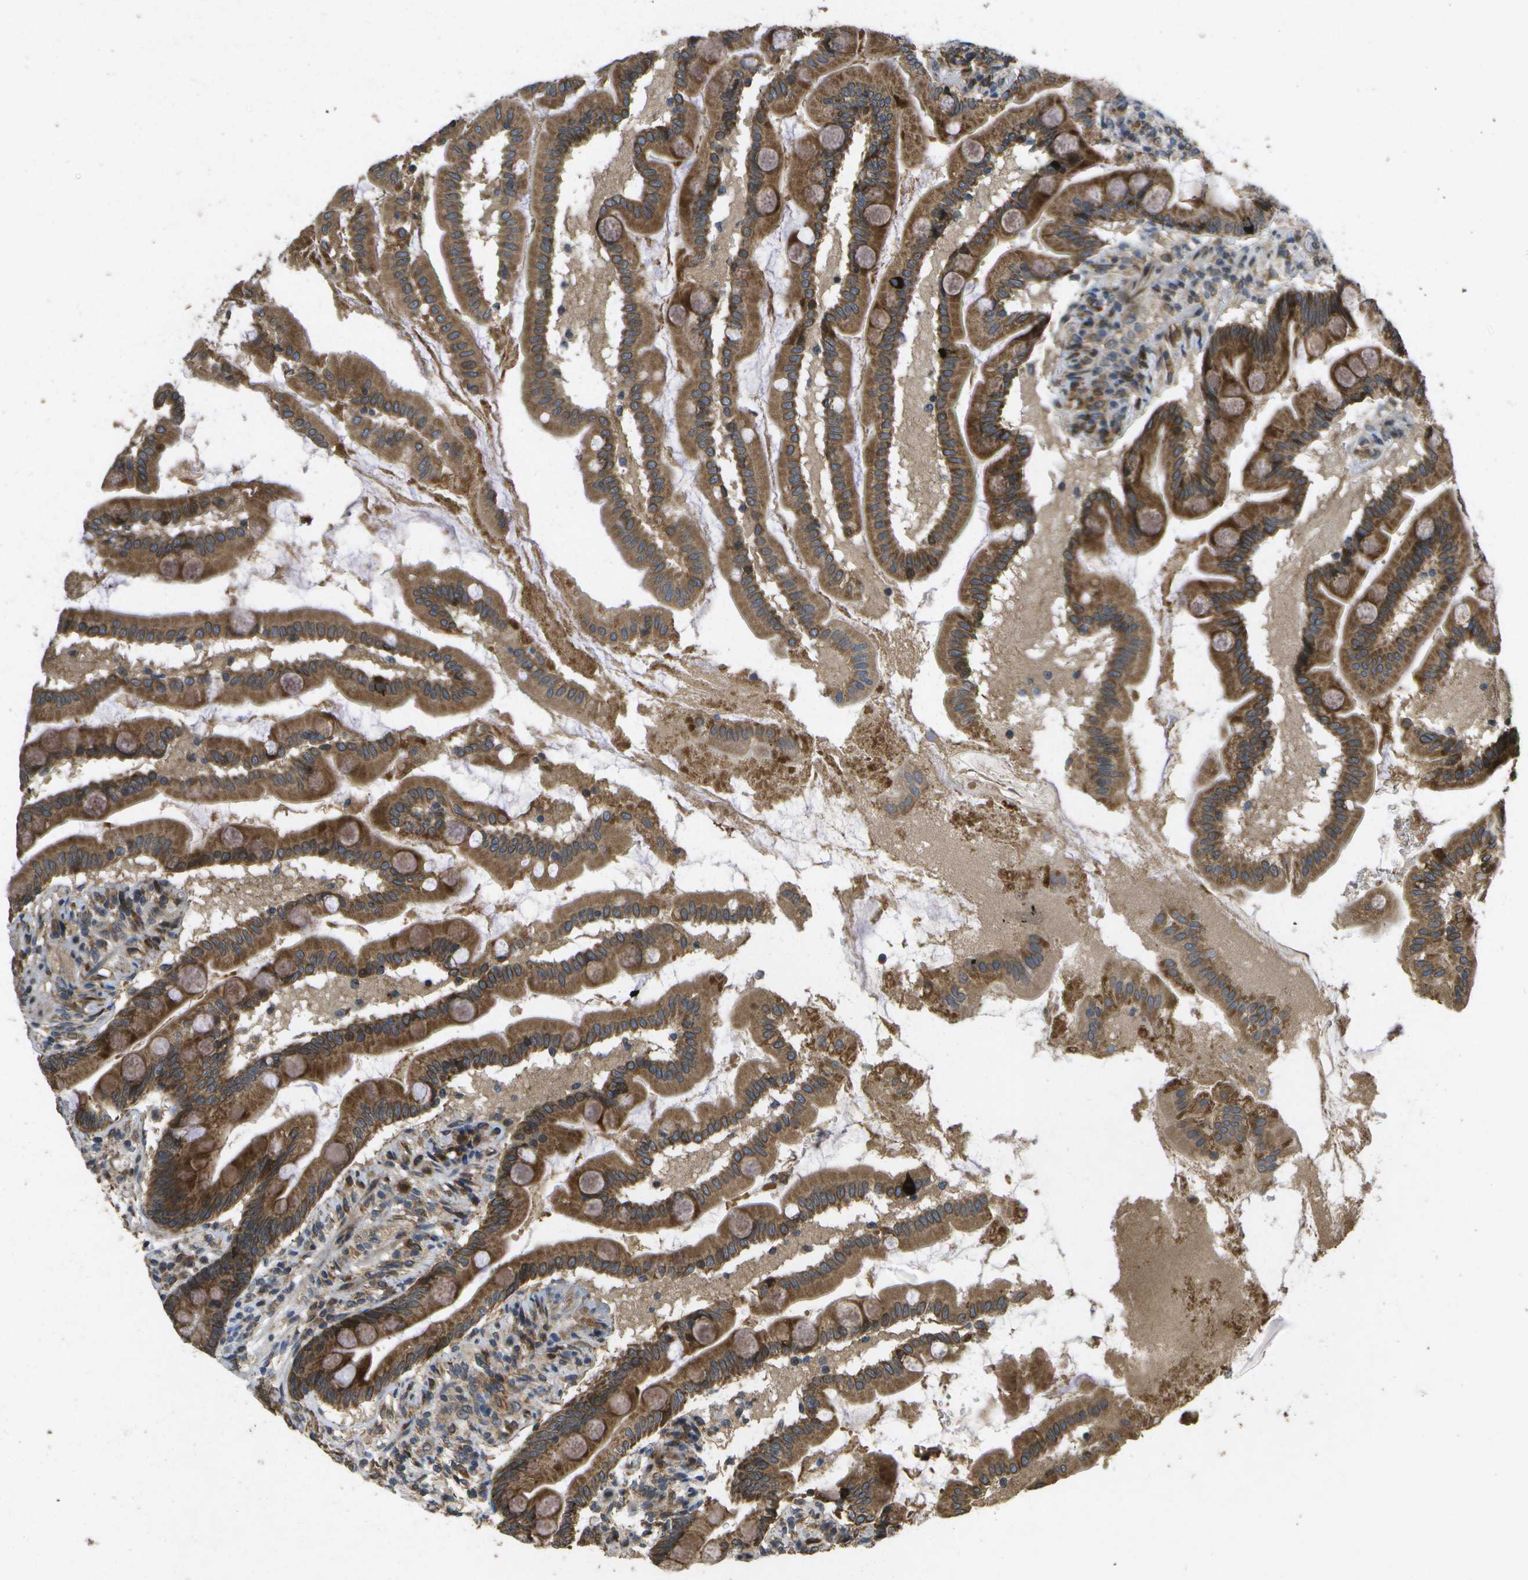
{"staining": {"intensity": "strong", "quantity": ">75%", "location": "cytoplasmic/membranous"}, "tissue": "small intestine", "cell_type": "Glandular cells", "image_type": "normal", "snomed": [{"axis": "morphology", "description": "Normal tissue, NOS"}, {"axis": "topography", "description": "Small intestine"}], "caption": "Glandular cells display high levels of strong cytoplasmic/membranous staining in about >75% of cells in unremarkable small intestine. (Brightfield microscopy of DAB IHC at high magnification).", "gene": "HFE", "patient": {"sex": "female", "age": 56}}